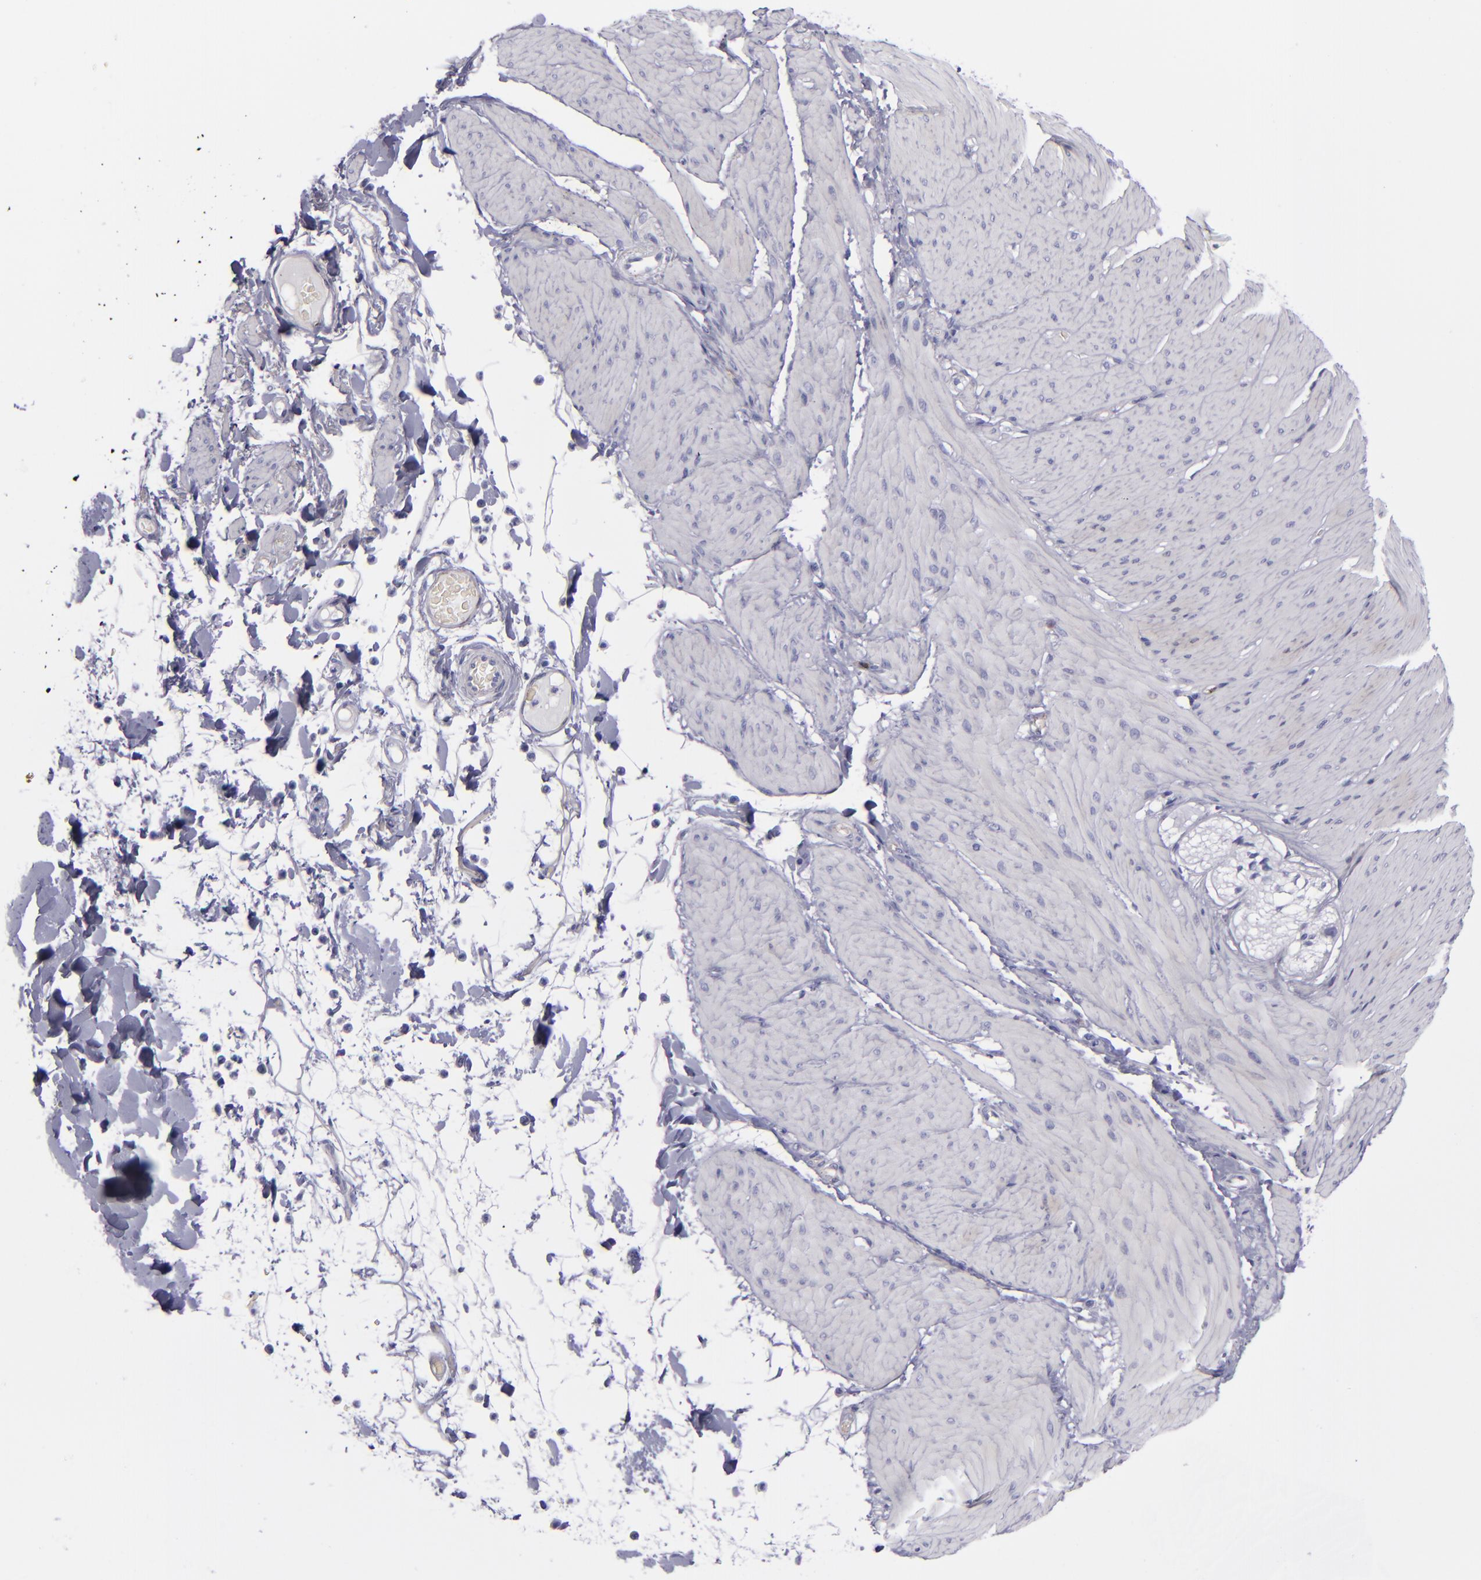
{"staining": {"intensity": "negative", "quantity": "none", "location": "none"}, "tissue": "smooth muscle", "cell_type": "Smooth muscle cells", "image_type": "normal", "snomed": [{"axis": "morphology", "description": "Normal tissue, NOS"}, {"axis": "topography", "description": "Smooth muscle"}, {"axis": "topography", "description": "Colon"}], "caption": "The image reveals no significant staining in smooth muscle cells of smooth muscle. (IHC, brightfield microscopy, high magnification).", "gene": "CD27", "patient": {"sex": "male", "age": 67}}